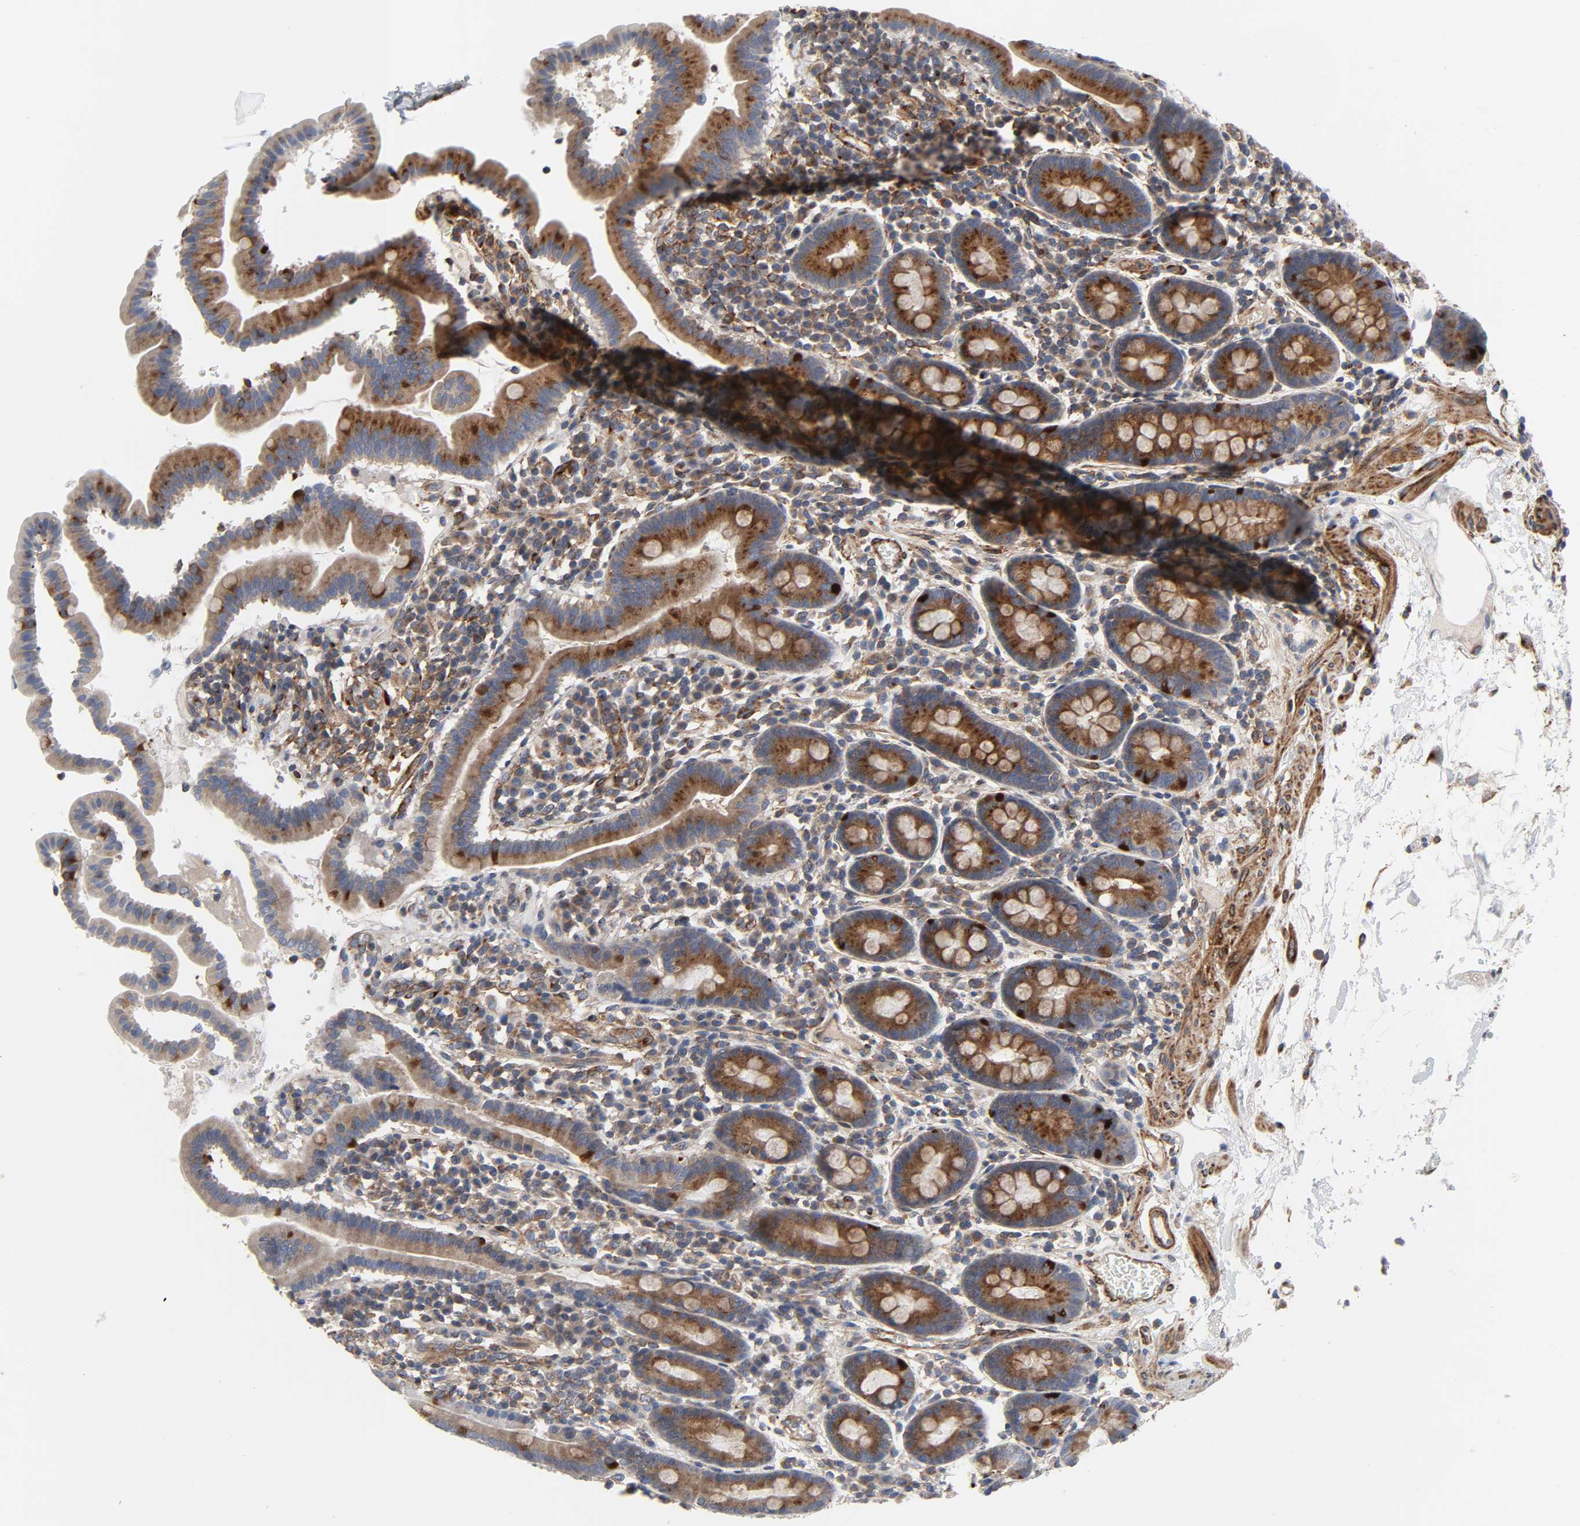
{"staining": {"intensity": "strong", "quantity": ">75%", "location": "cytoplasmic/membranous"}, "tissue": "duodenum", "cell_type": "Glandular cells", "image_type": "normal", "snomed": [{"axis": "morphology", "description": "Normal tissue, NOS"}, {"axis": "topography", "description": "Duodenum"}], "caption": "A micrograph of human duodenum stained for a protein exhibits strong cytoplasmic/membranous brown staining in glandular cells. The staining is performed using DAB (3,3'-diaminobenzidine) brown chromogen to label protein expression. The nuclei are counter-stained blue using hematoxylin.", "gene": "ARHGAP1", "patient": {"sex": "male", "age": 50}}